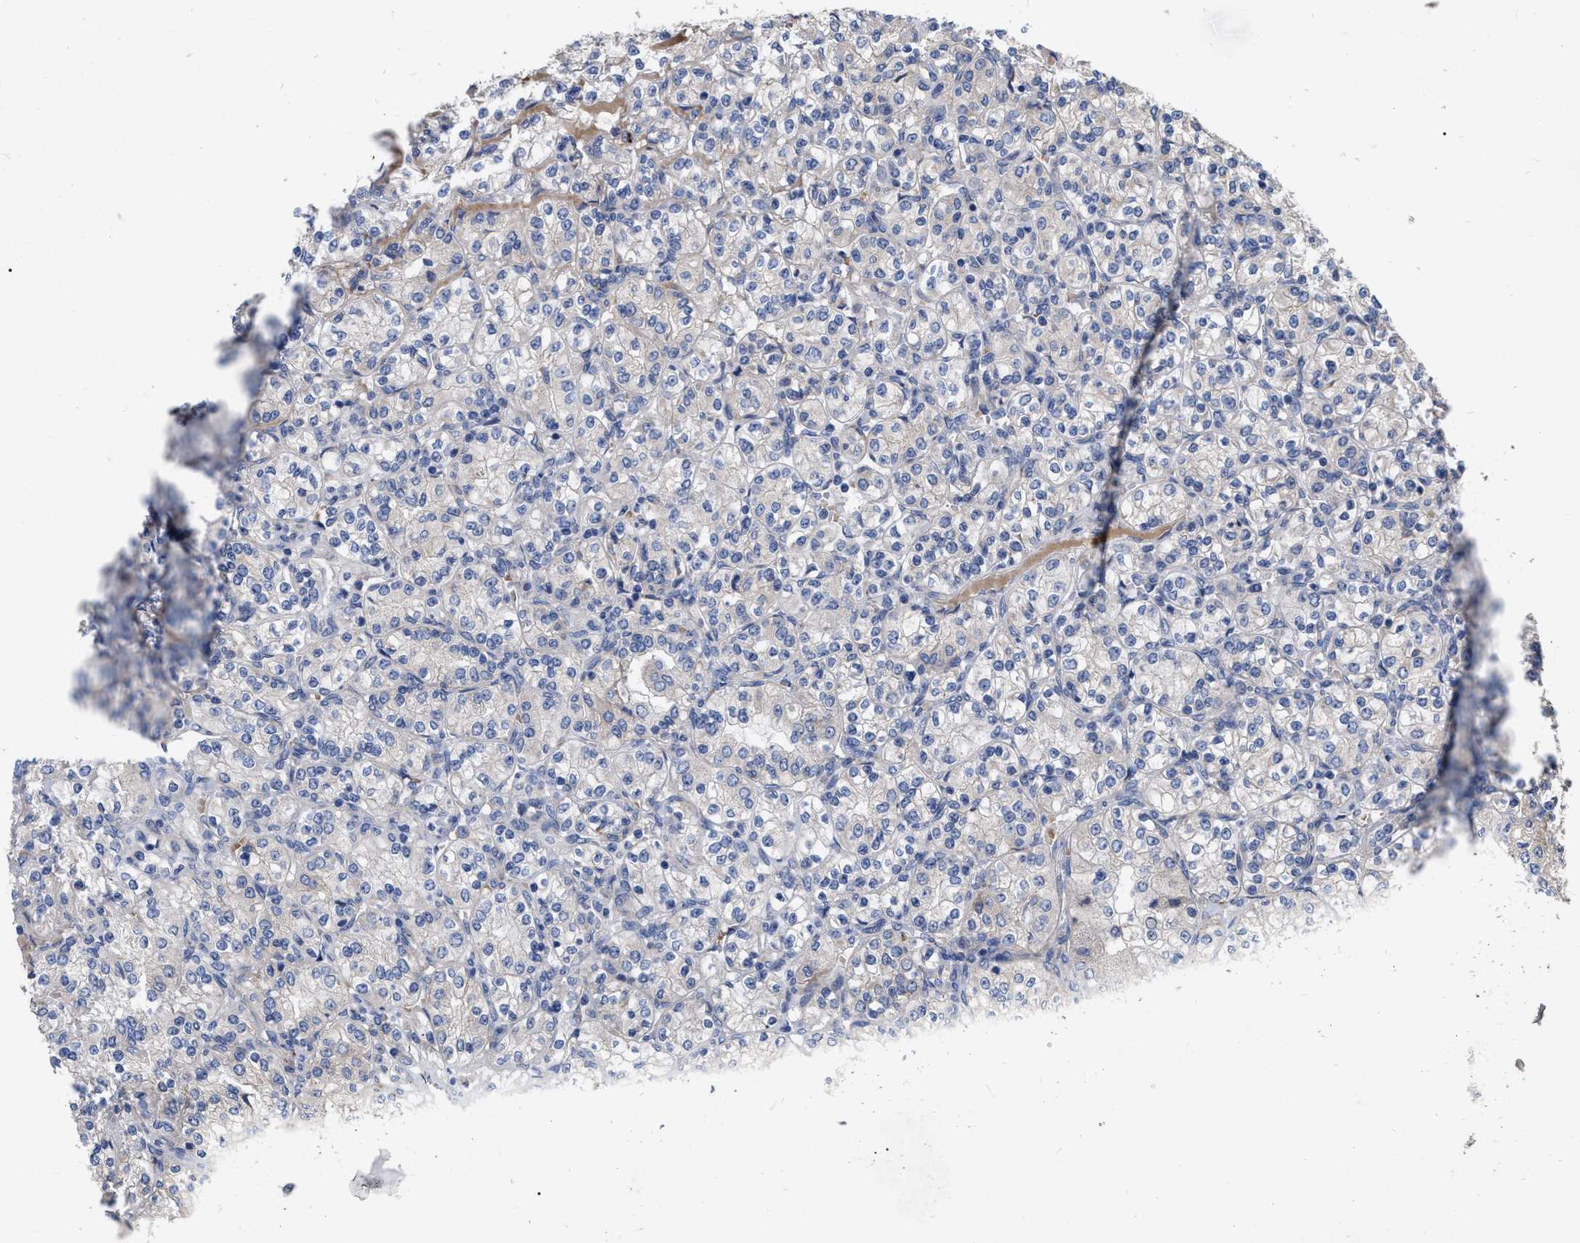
{"staining": {"intensity": "negative", "quantity": "none", "location": "none"}, "tissue": "renal cancer", "cell_type": "Tumor cells", "image_type": "cancer", "snomed": [{"axis": "morphology", "description": "Adenocarcinoma, NOS"}, {"axis": "topography", "description": "Kidney"}], "caption": "A micrograph of human renal cancer (adenocarcinoma) is negative for staining in tumor cells.", "gene": "MLST8", "patient": {"sex": "male", "age": 77}}